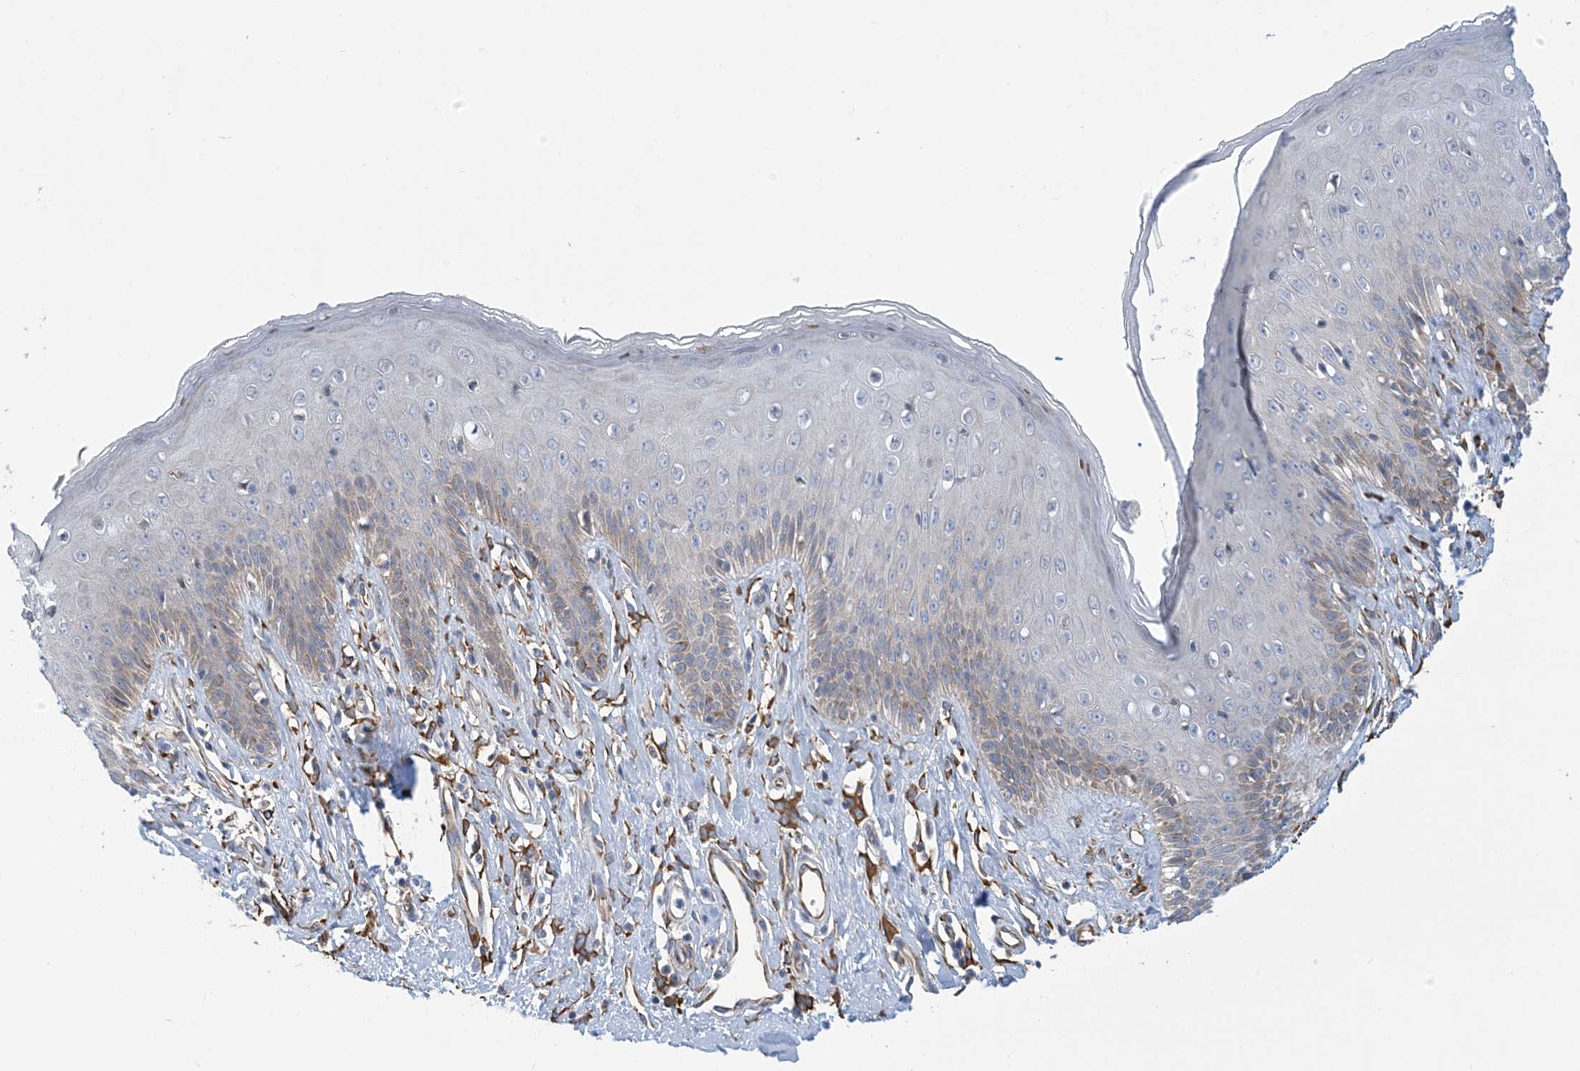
{"staining": {"intensity": "weak", "quantity": "<25%", "location": "cytoplasmic/membranous"}, "tissue": "skin", "cell_type": "Epidermal cells", "image_type": "normal", "snomed": [{"axis": "morphology", "description": "Normal tissue, NOS"}, {"axis": "morphology", "description": "Squamous cell carcinoma, NOS"}, {"axis": "topography", "description": "Vulva"}], "caption": "Photomicrograph shows no protein expression in epidermal cells of normal skin. Nuclei are stained in blue.", "gene": "CCDC14", "patient": {"sex": "female", "age": 85}}